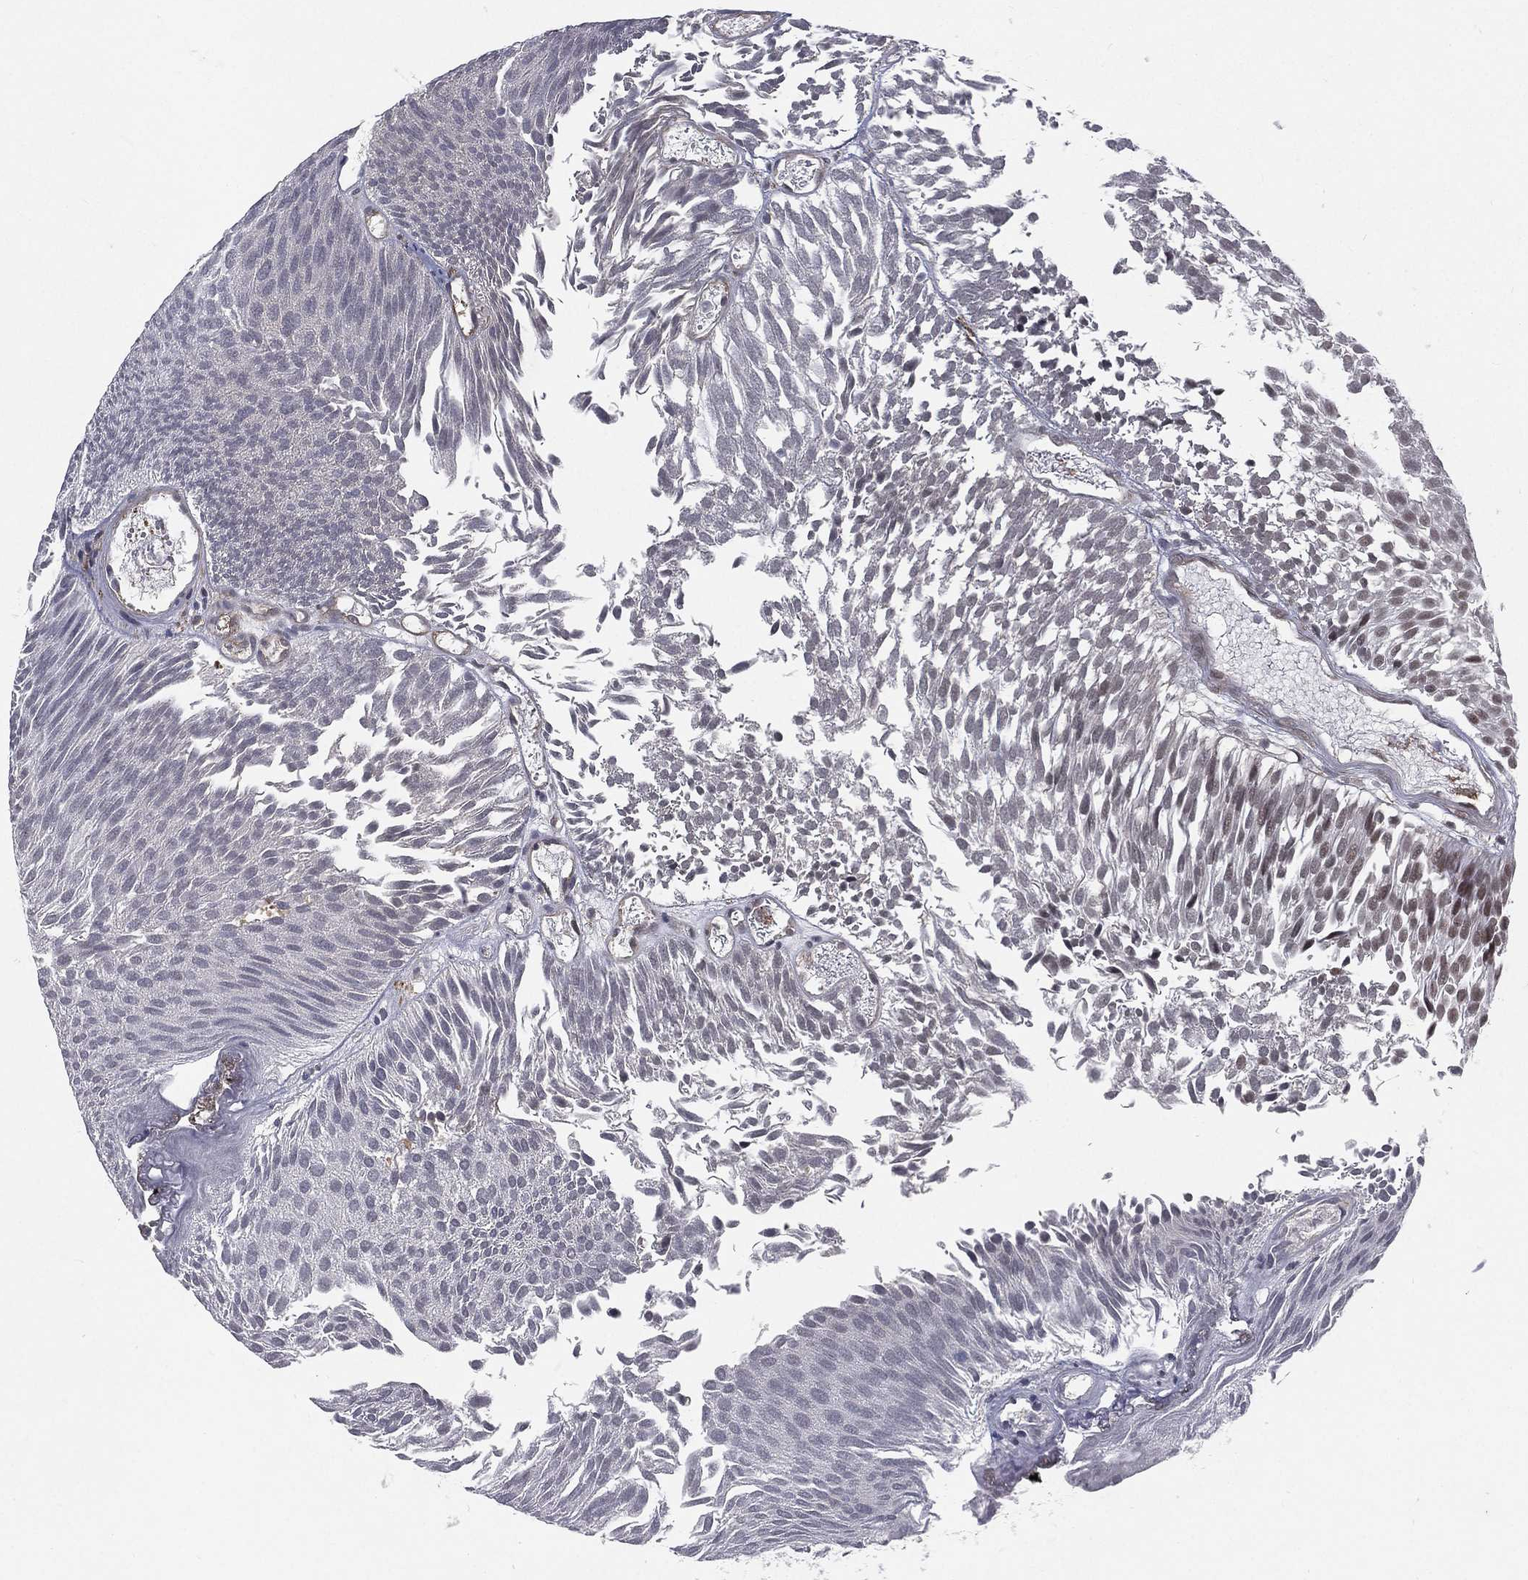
{"staining": {"intensity": "moderate", "quantity": "<25%", "location": "nuclear"}, "tissue": "urothelial cancer", "cell_type": "Tumor cells", "image_type": "cancer", "snomed": [{"axis": "morphology", "description": "Urothelial carcinoma, Low grade"}, {"axis": "topography", "description": "Urinary bladder"}], "caption": "Immunohistochemical staining of low-grade urothelial carcinoma shows moderate nuclear protein positivity in approximately <25% of tumor cells.", "gene": "MORC2", "patient": {"sex": "male", "age": 52}}